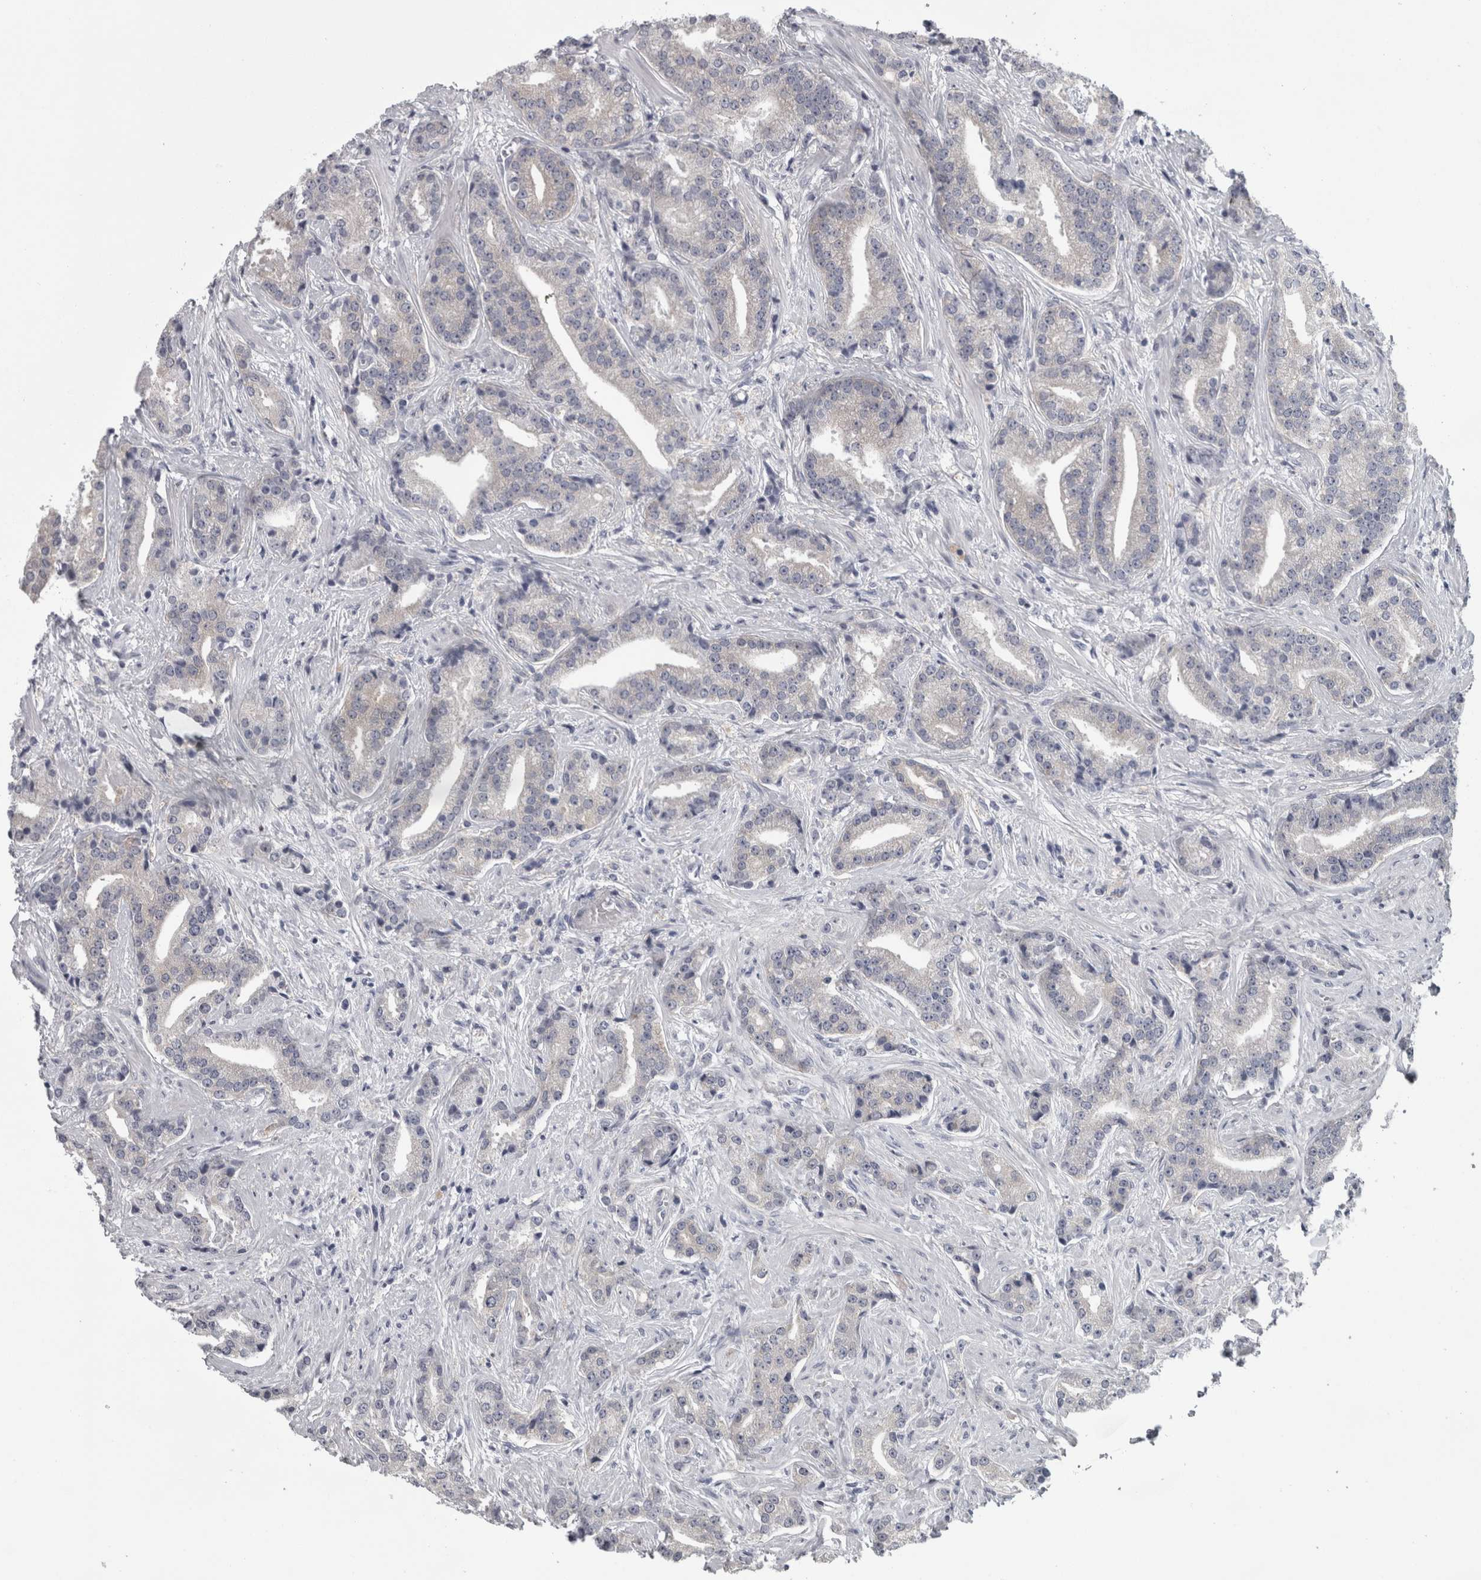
{"staining": {"intensity": "negative", "quantity": "none", "location": "none"}, "tissue": "prostate cancer", "cell_type": "Tumor cells", "image_type": "cancer", "snomed": [{"axis": "morphology", "description": "Adenocarcinoma, Low grade"}, {"axis": "topography", "description": "Prostate"}], "caption": "Tumor cells show no significant protein expression in prostate cancer (adenocarcinoma (low-grade)).", "gene": "PRKCI", "patient": {"sex": "male", "age": 67}}